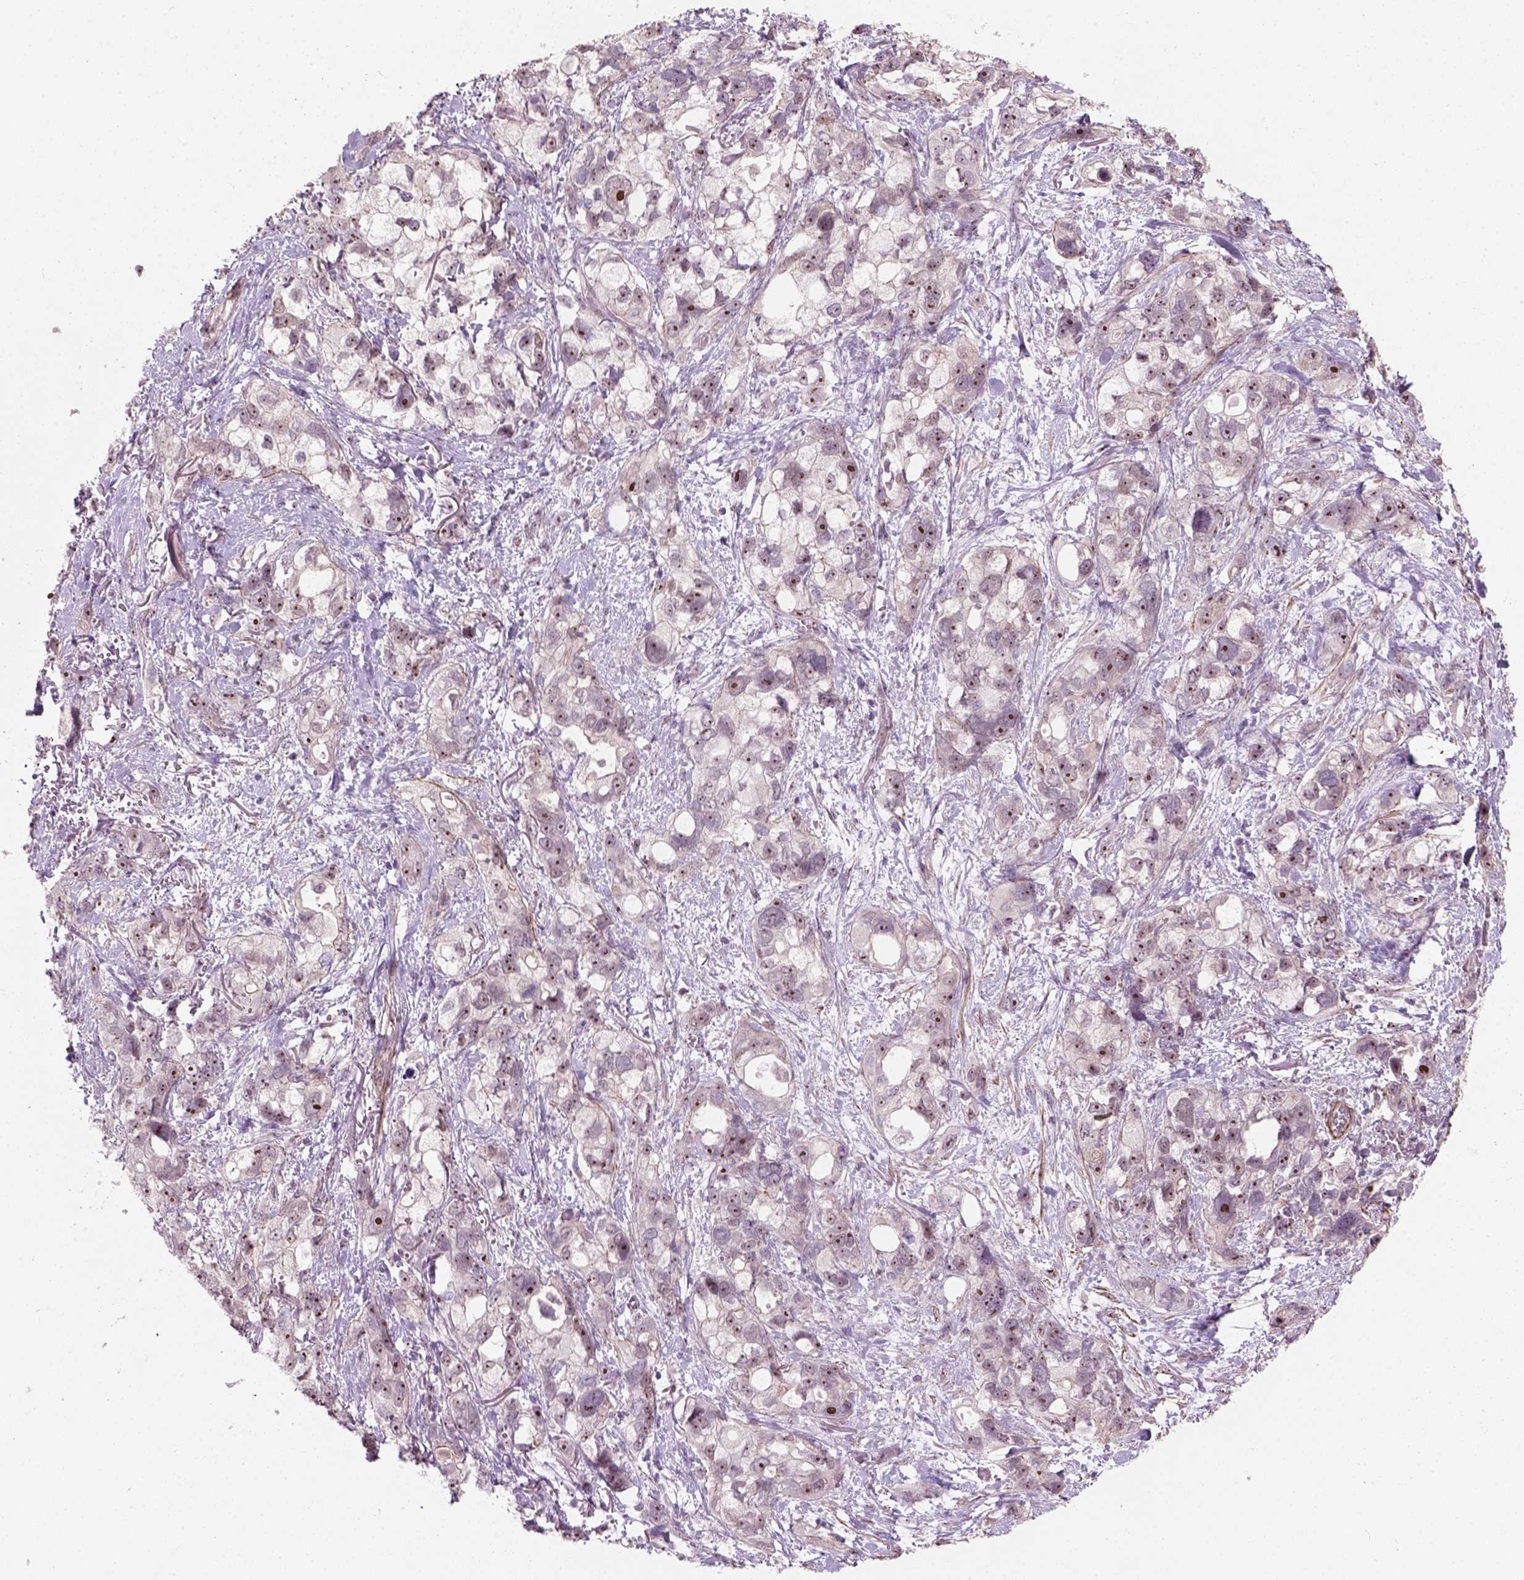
{"staining": {"intensity": "moderate", "quantity": ">75%", "location": "nuclear"}, "tissue": "stomach cancer", "cell_type": "Tumor cells", "image_type": "cancer", "snomed": [{"axis": "morphology", "description": "Adenocarcinoma, NOS"}, {"axis": "topography", "description": "Stomach, upper"}], "caption": "Stomach cancer stained for a protein (brown) reveals moderate nuclear positive expression in about >75% of tumor cells.", "gene": "RRS1", "patient": {"sex": "female", "age": 81}}